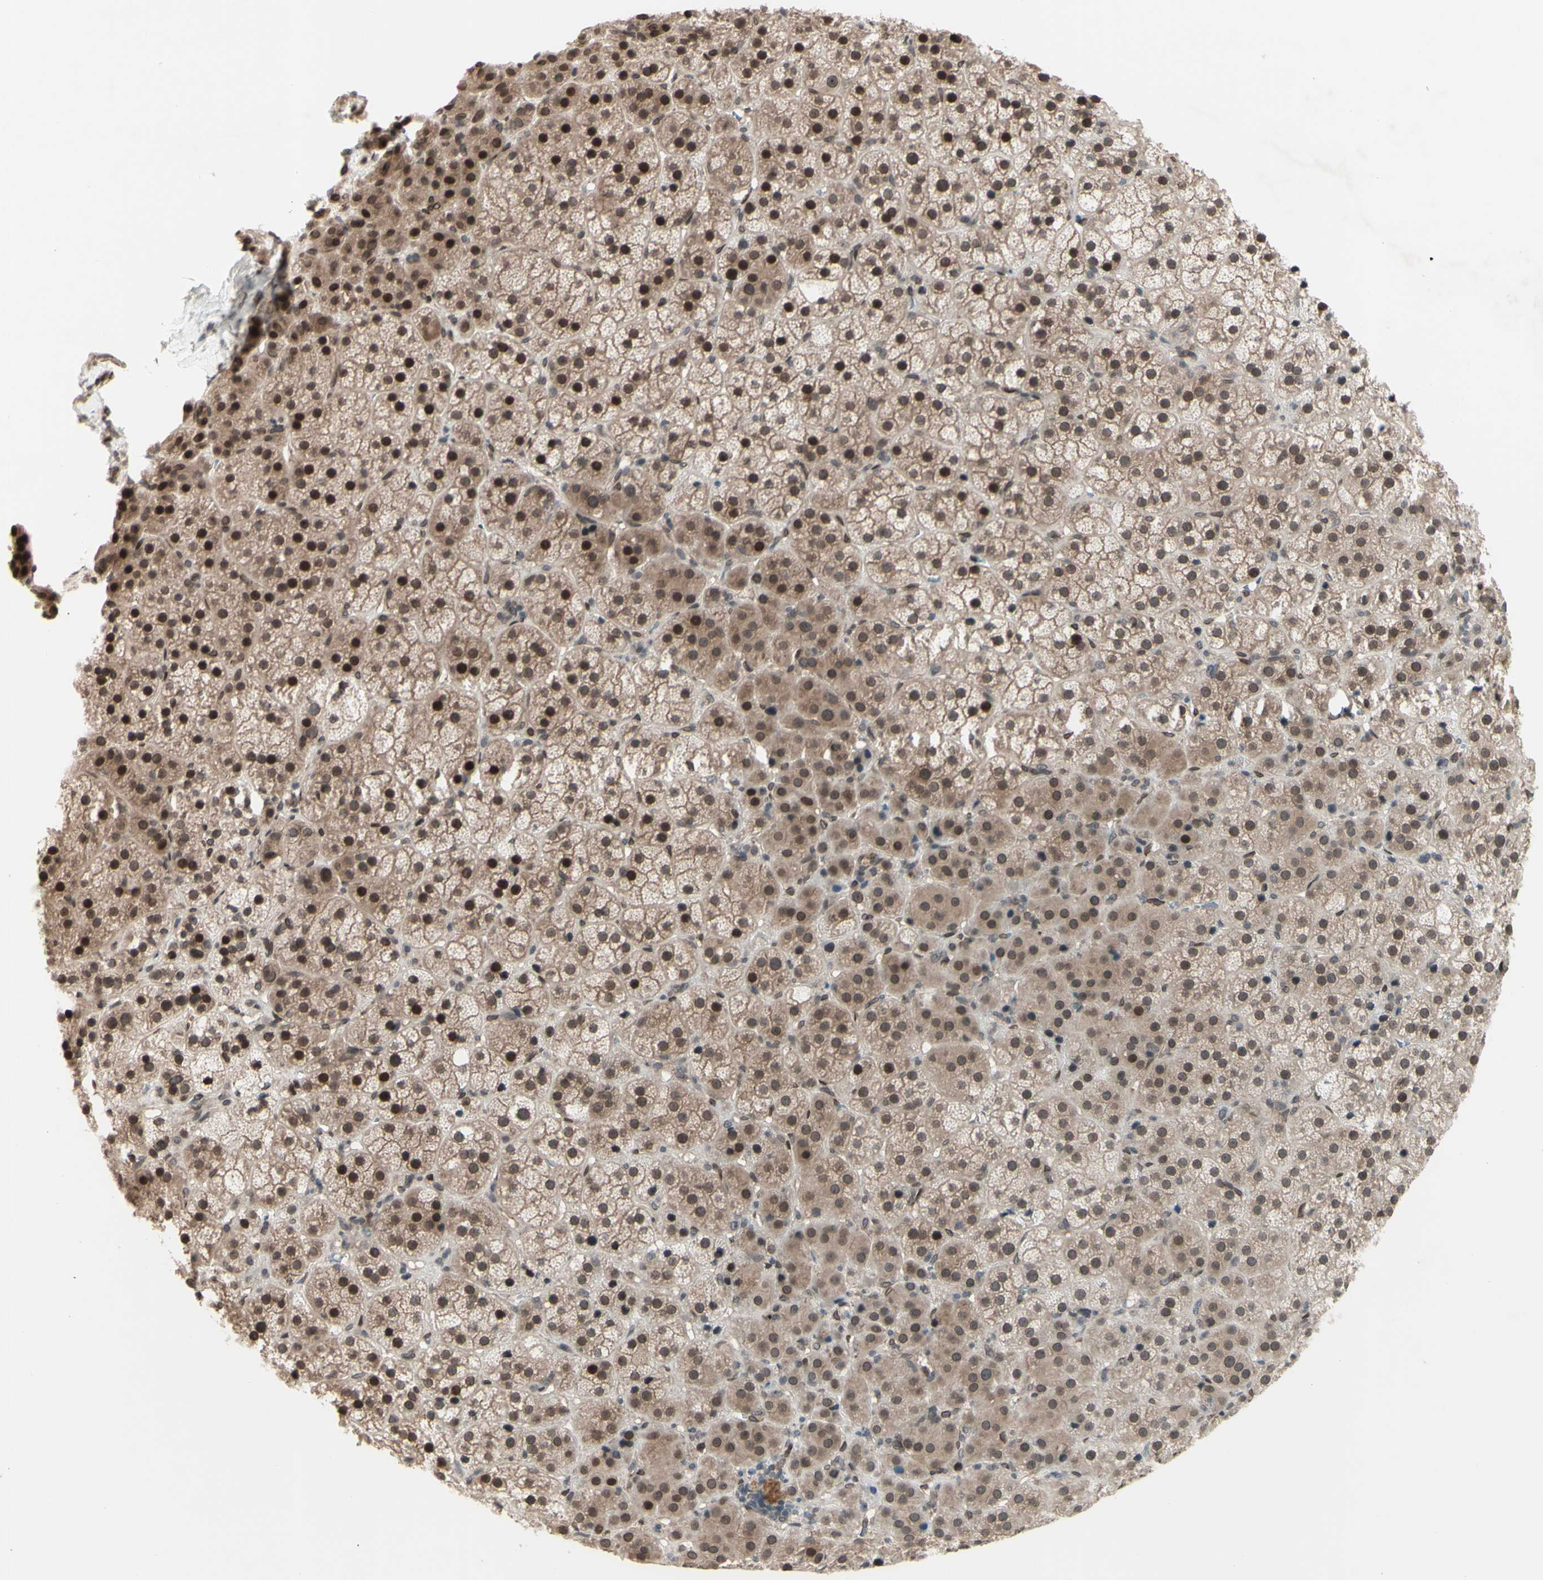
{"staining": {"intensity": "moderate", "quantity": ">75%", "location": "cytoplasmic/membranous,nuclear"}, "tissue": "adrenal gland", "cell_type": "Glandular cells", "image_type": "normal", "snomed": [{"axis": "morphology", "description": "Normal tissue, NOS"}, {"axis": "topography", "description": "Adrenal gland"}], "caption": "Moderate cytoplasmic/membranous,nuclear positivity for a protein is seen in about >75% of glandular cells of unremarkable adrenal gland using immunohistochemistry (IHC).", "gene": "MLF2", "patient": {"sex": "female", "age": 57}}